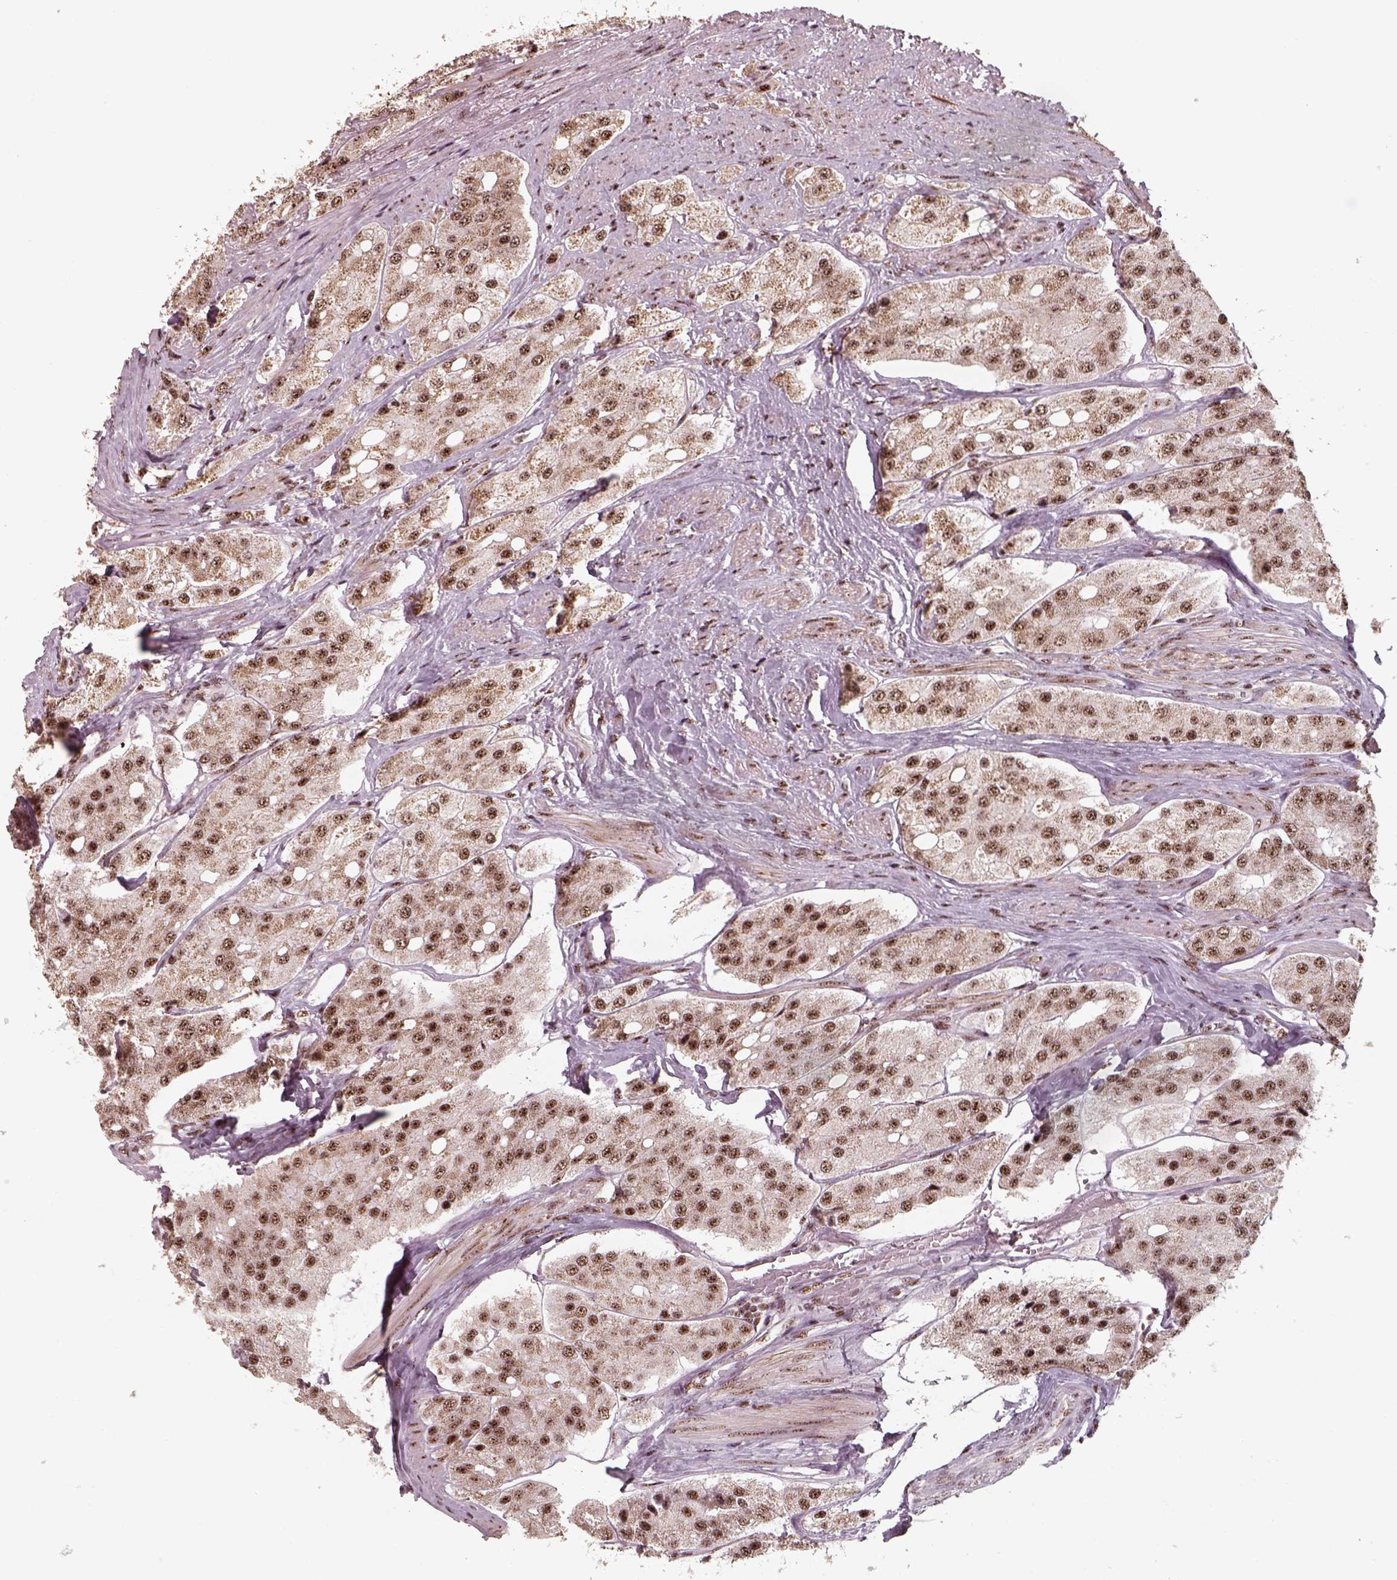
{"staining": {"intensity": "moderate", "quantity": ">75%", "location": "nuclear"}, "tissue": "prostate cancer", "cell_type": "Tumor cells", "image_type": "cancer", "snomed": [{"axis": "morphology", "description": "Adenocarcinoma, Low grade"}, {"axis": "topography", "description": "Prostate"}], "caption": "Moderate nuclear protein staining is appreciated in about >75% of tumor cells in prostate cancer.", "gene": "ATXN7L3", "patient": {"sex": "male", "age": 69}}